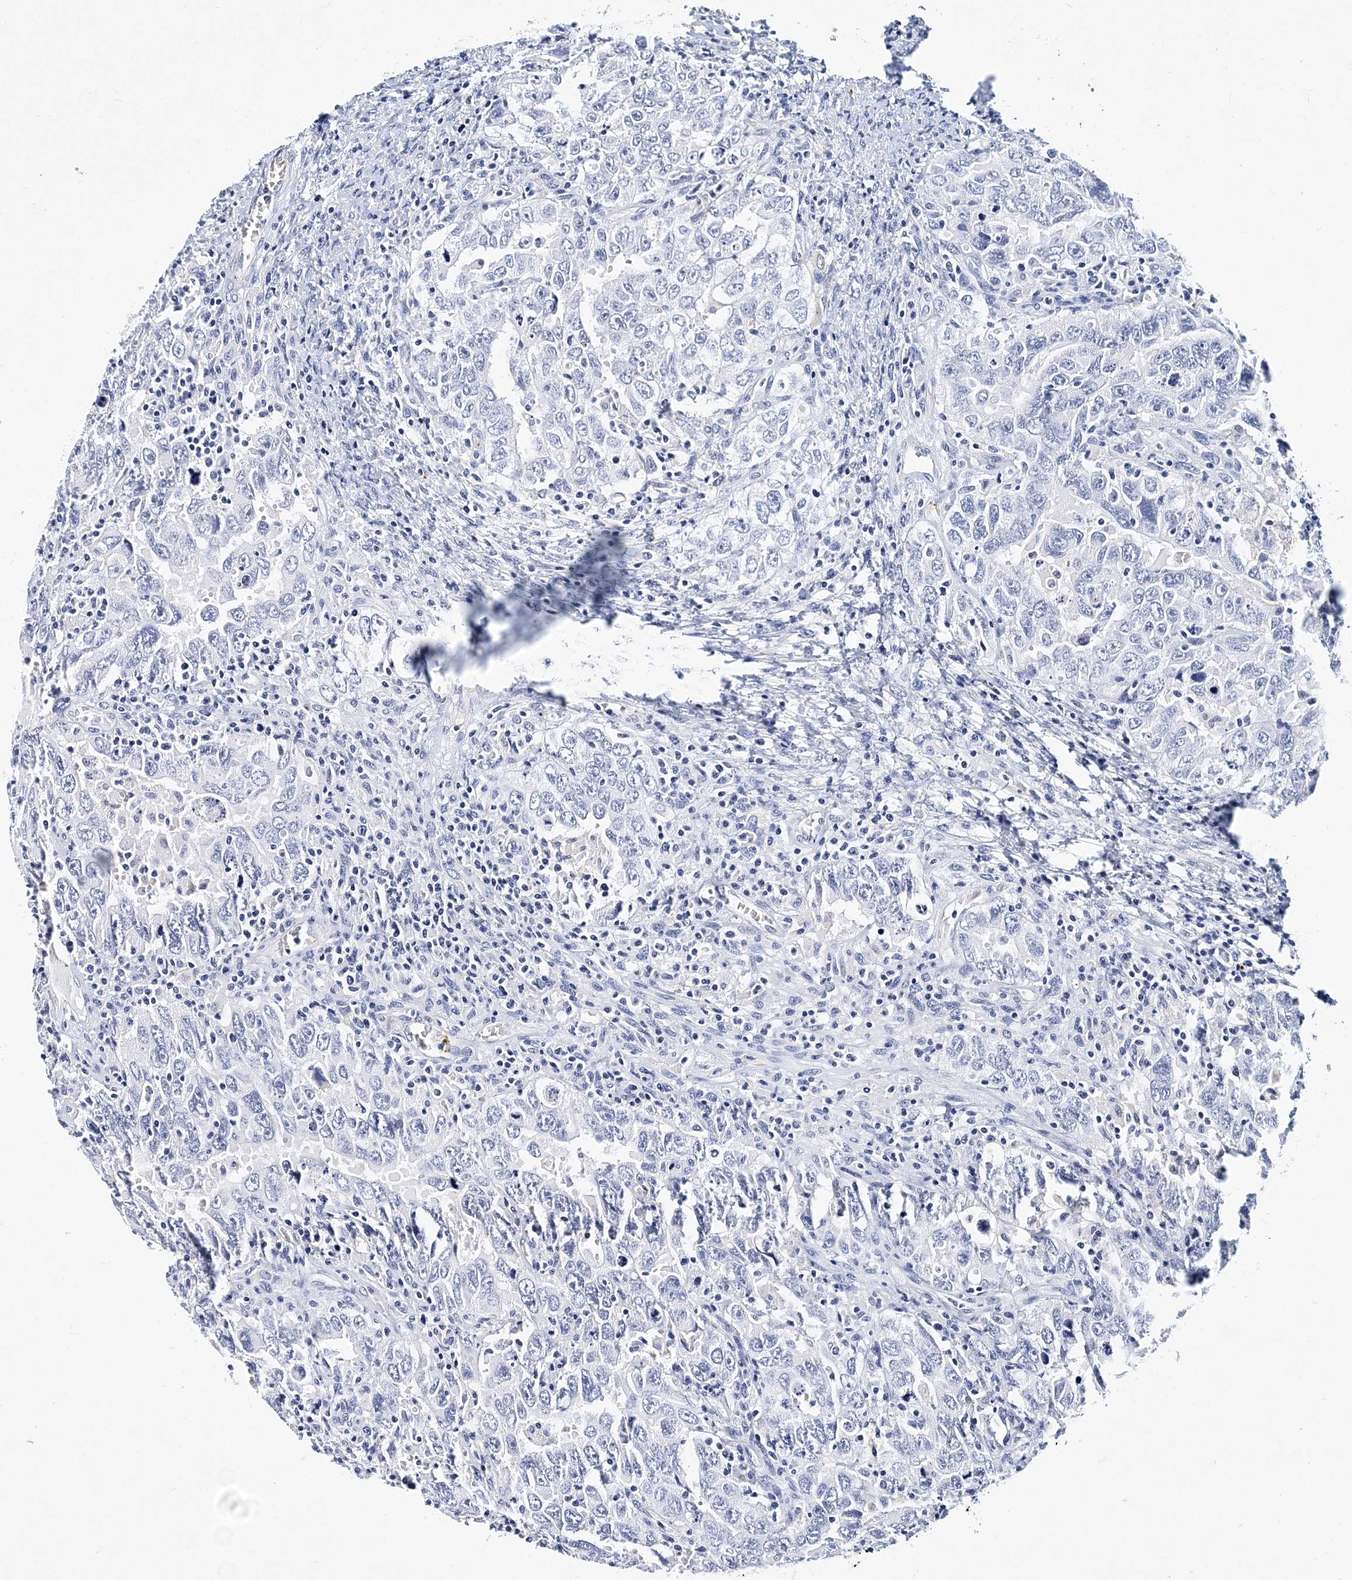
{"staining": {"intensity": "negative", "quantity": "none", "location": "none"}, "tissue": "testis cancer", "cell_type": "Tumor cells", "image_type": "cancer", "snomed": [{"axis": "morphology", "description": "Carcinoma, Embryonal, NOS"}, {"axis": "topography", "description": "Testis"}], "caption": "Human testis cancer stained for a protein using immunohistochemistry (IHC) shows no staining in tumor cells.", "gene": "ITGA2B", "patient": {"sex": "male", "age": 26}}